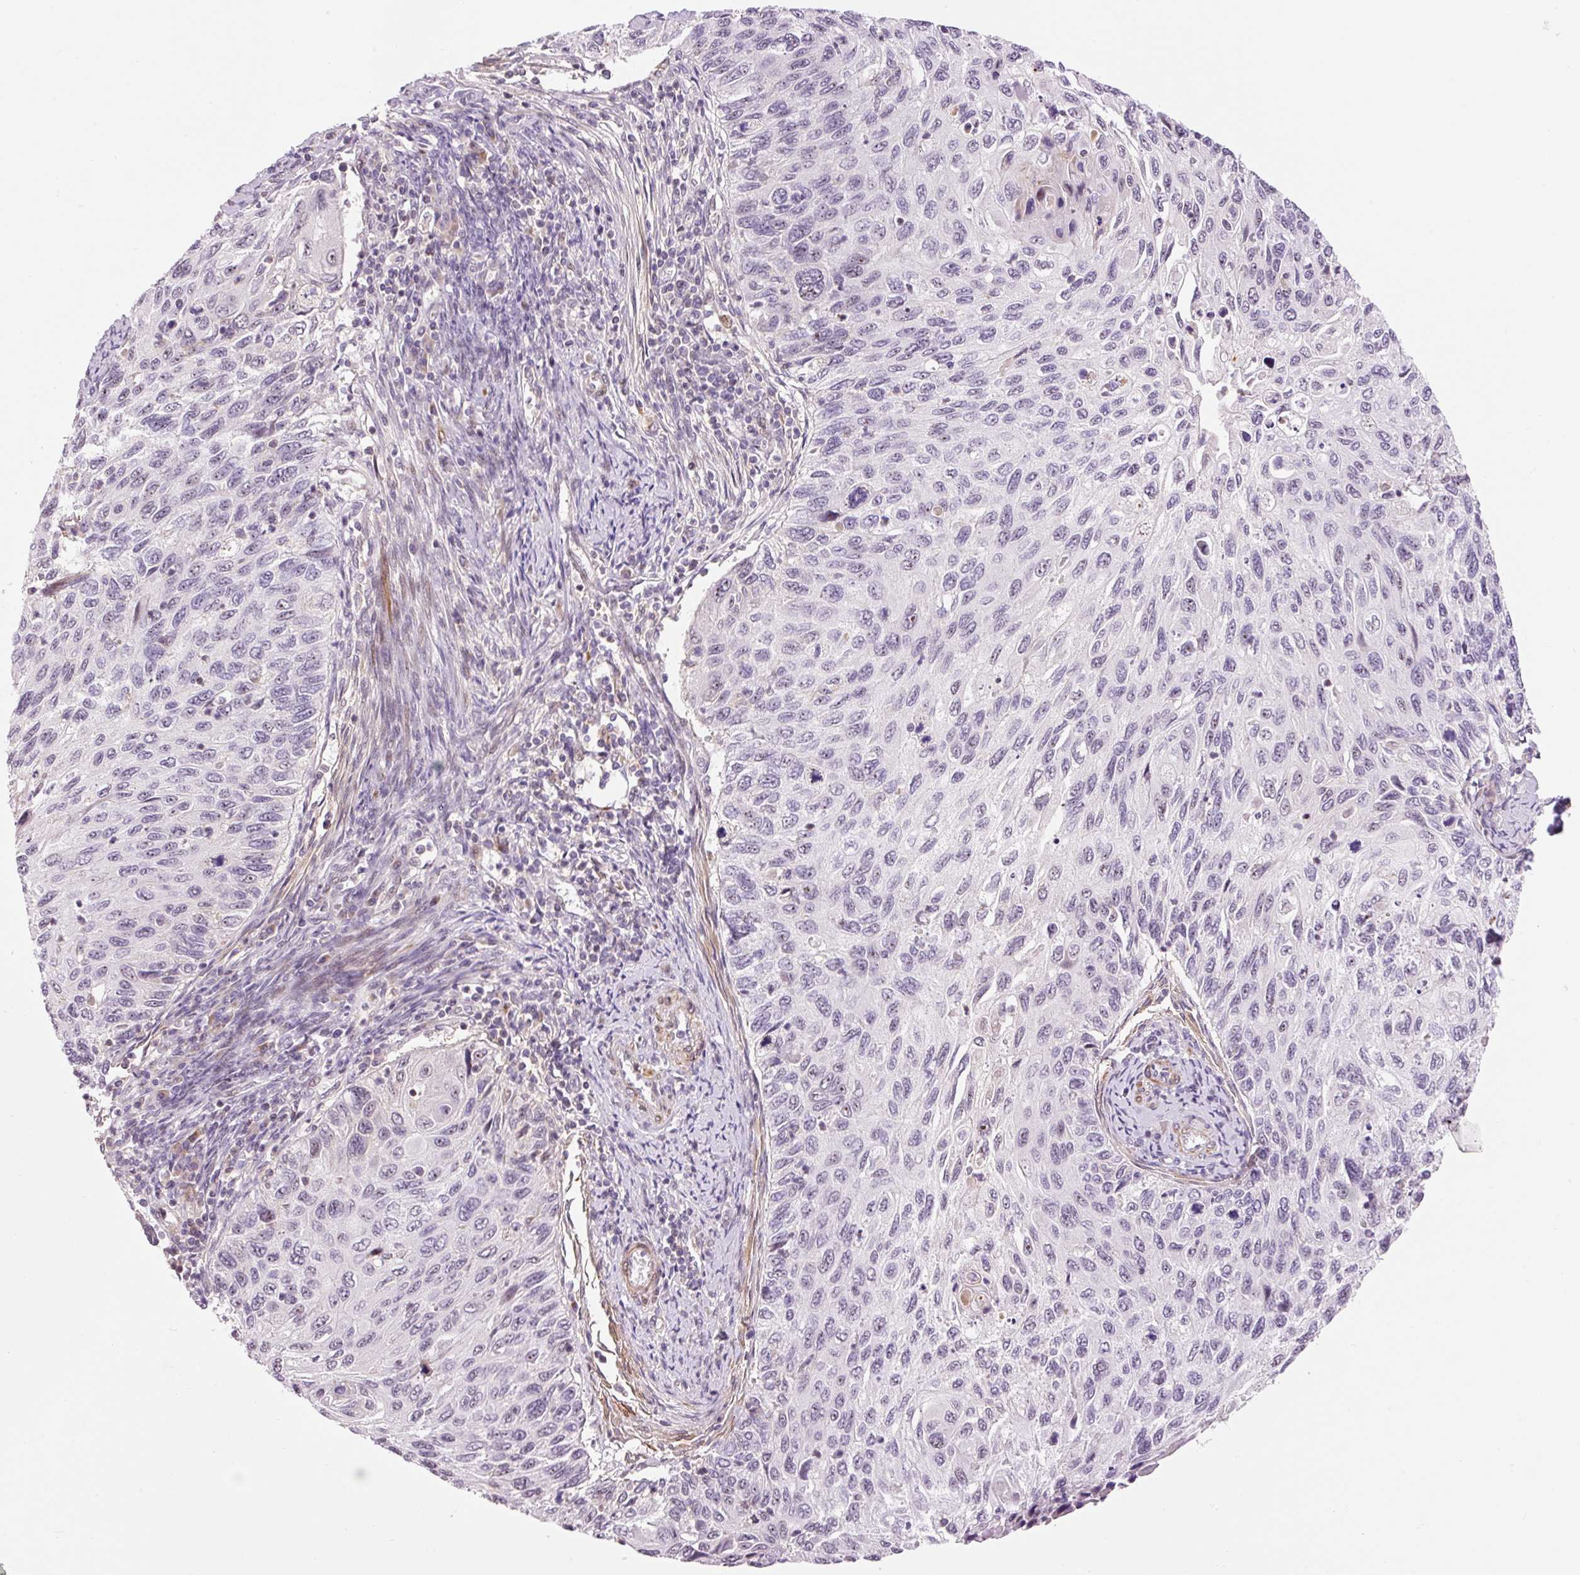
{"staining": {"intensity": "negative", "quantity": "none", "location": "none"}, "tissue": "cervical cancer", "cell_type": "Tumor cells", "image_type": "cancer", "snomed": [{"axis": "morphology", "description": "Squamous cell carcinoma, NOS"}, {"axis": "topography", "description": "Cervix"}], "caption": "This is an immunohistochemistry image of human cervical cancer. There is no positivity in tumor cells.", "gene": "HNF1A", "patient": {"sex": "female", "age": 70}}